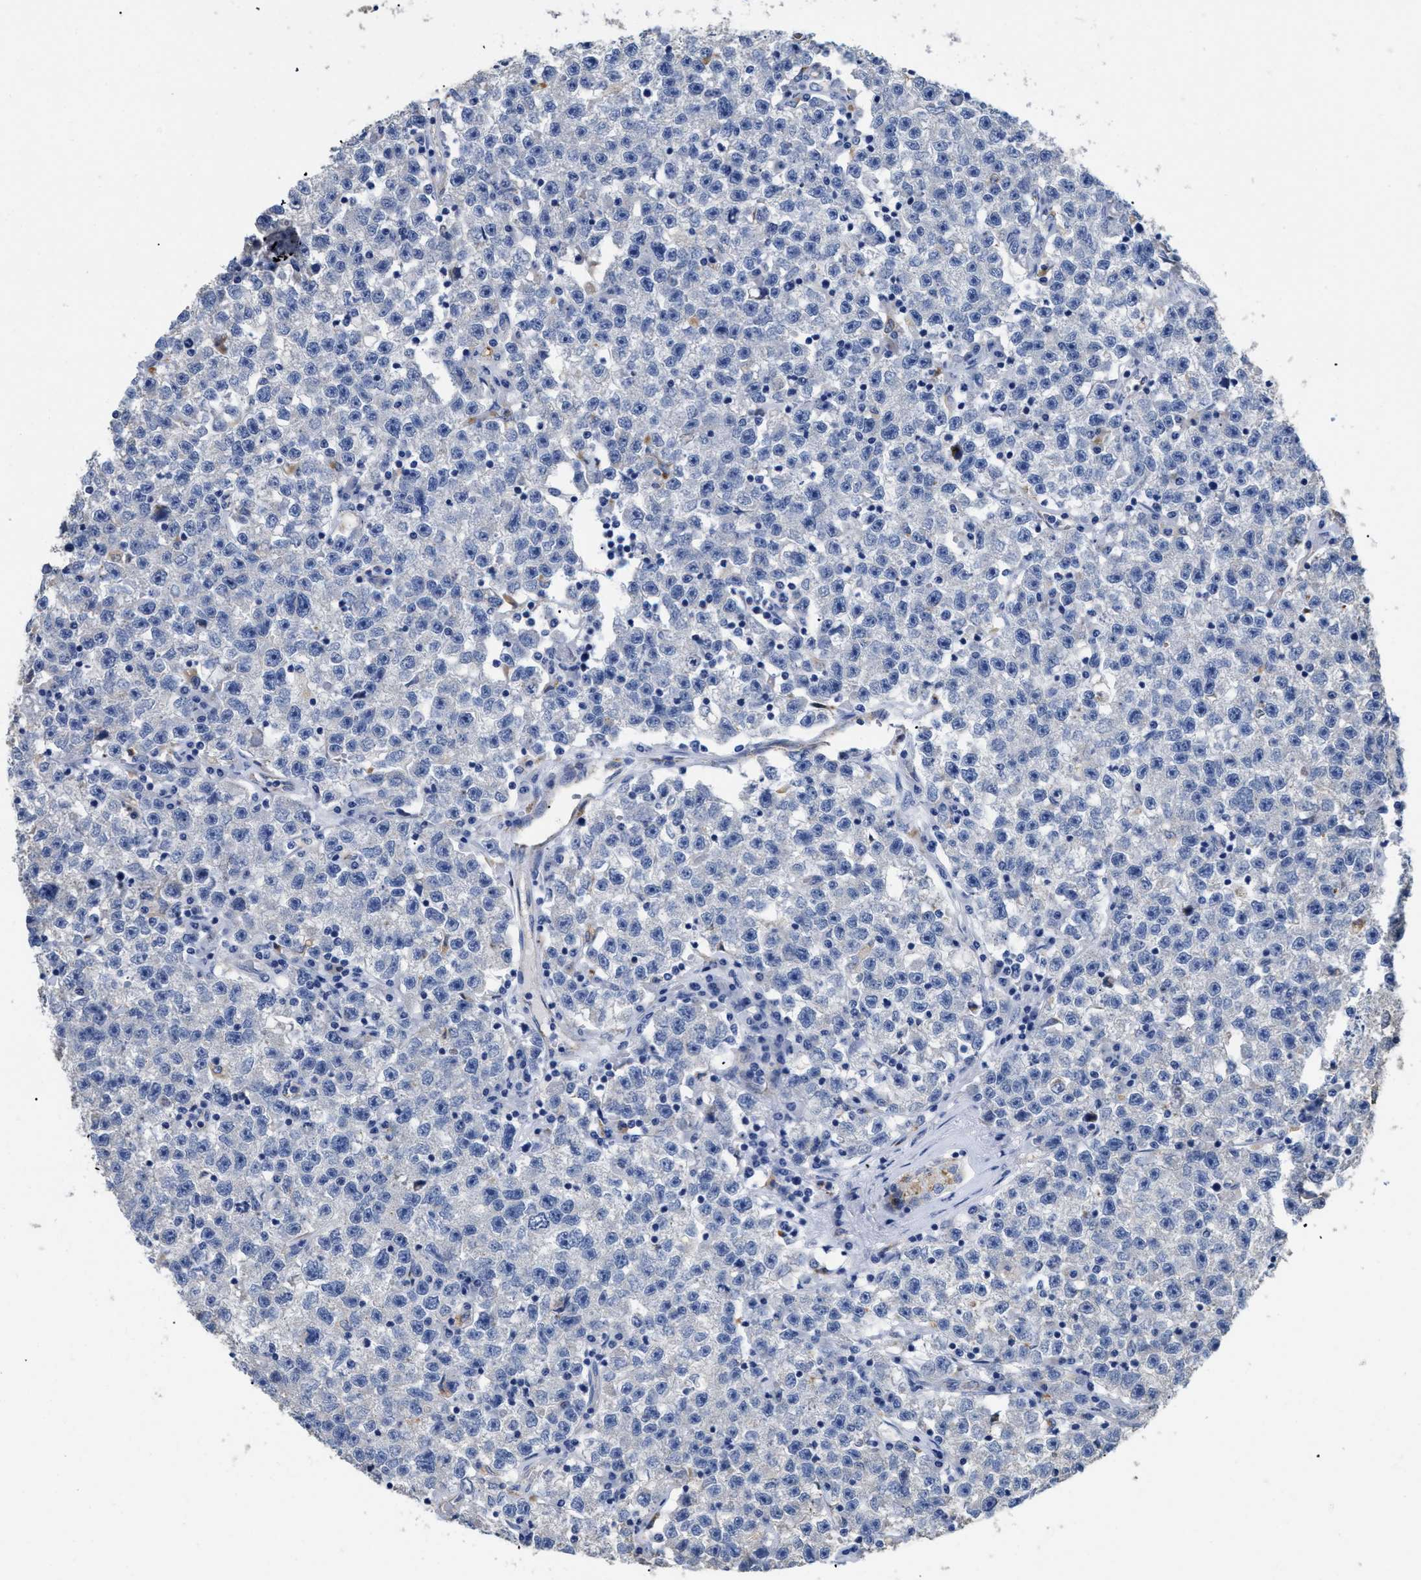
{"staining": {"intensity": "negative", "quantity": "none", "location": "none"}, "tissue": "testis cancer", "cell_type": "Tumor cells", "image_type": "cancer", "snomed": [{"axis": "morphology", "description": "Seminoma, NOS"}, {"axis": "topography", "description": "Testis"}], "caption": "A photomicrograph of human testis cancer (seminoma) is negative for staining in tumor cells.", "gene": "APOBEC2", "patient": {"sex": "male", "age": 22}}